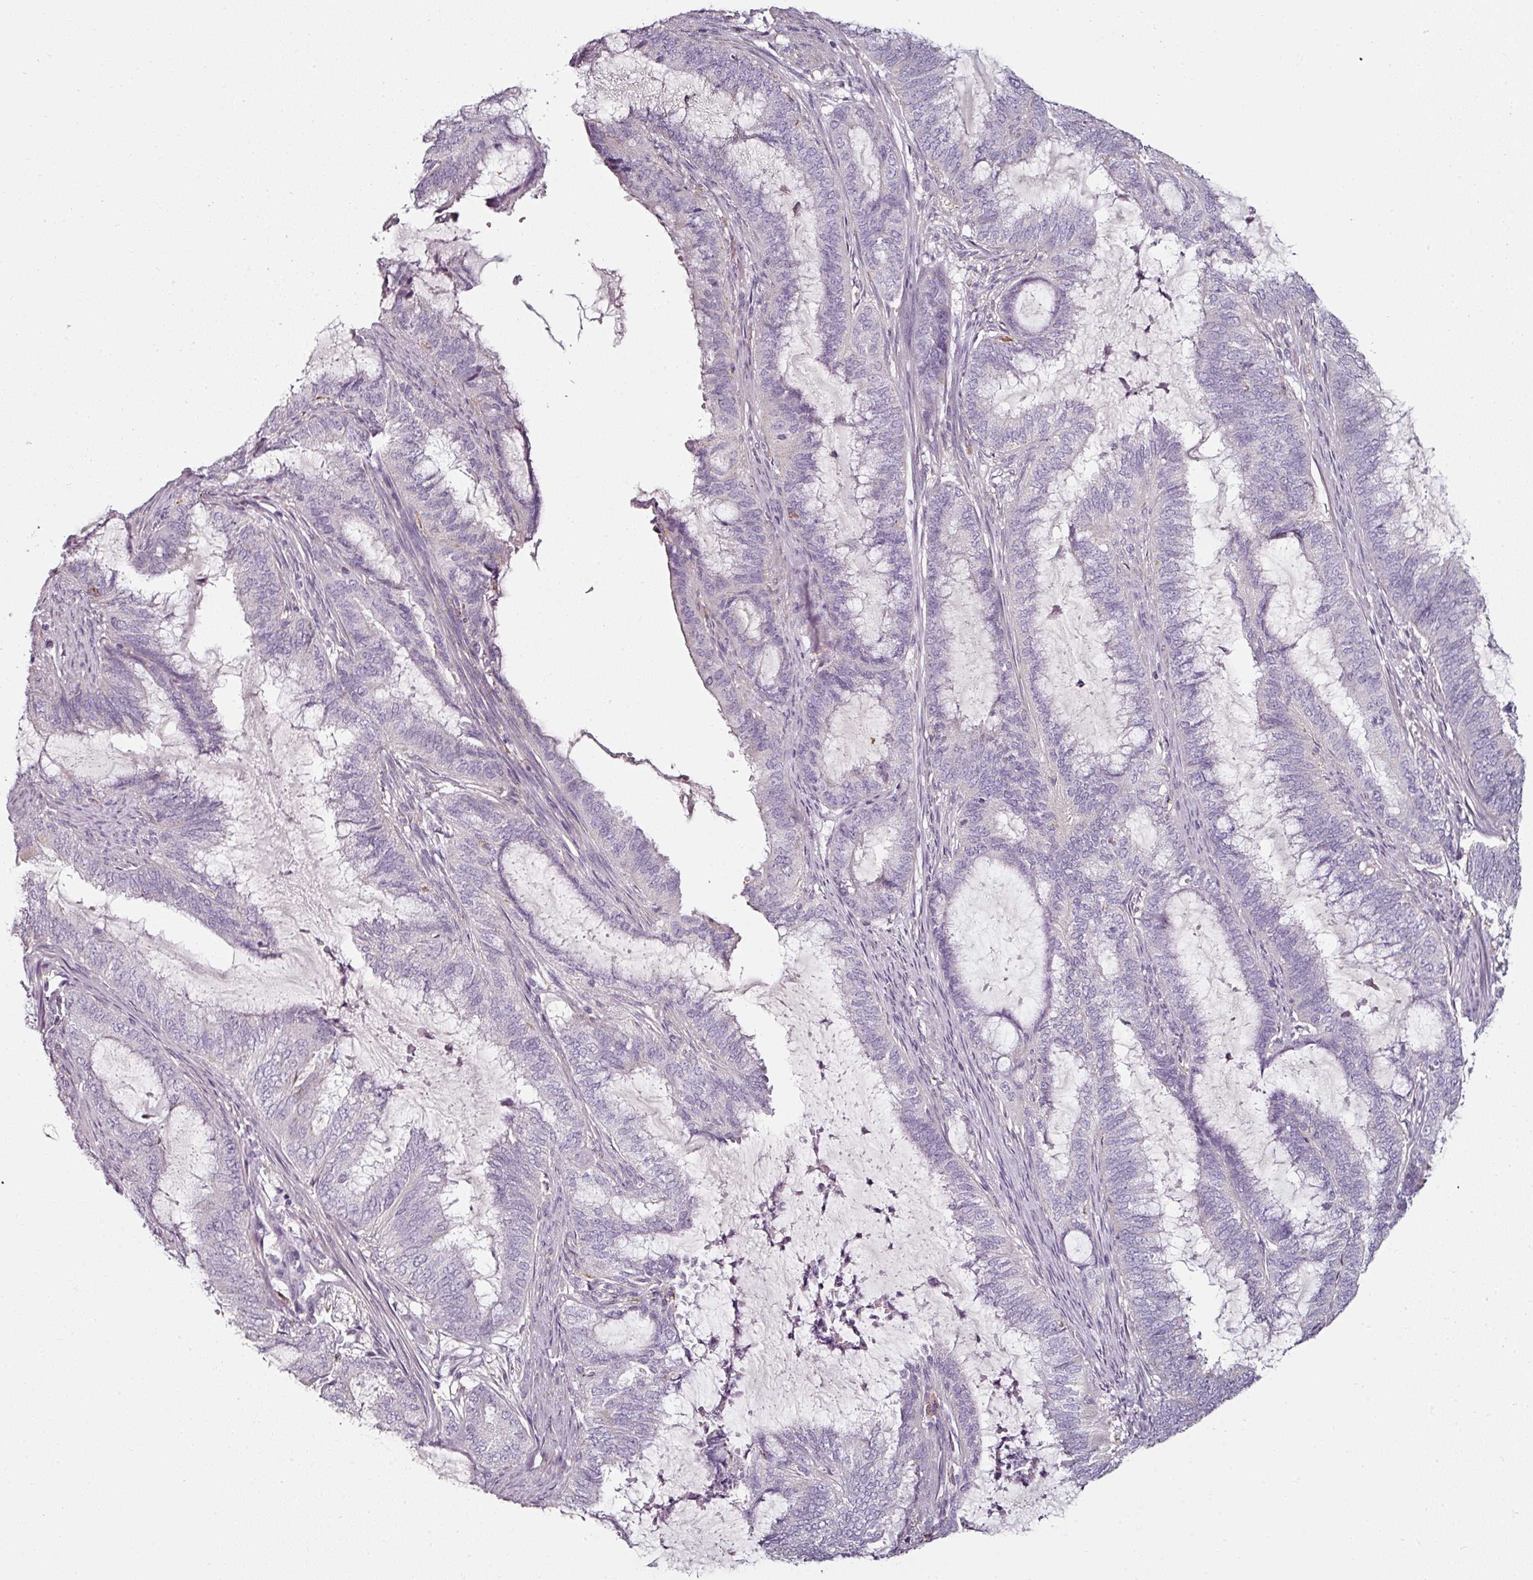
{"staining": {"intensity": "negative", "quantity": "none", "location": "none"}, "tissue": "endometrial cancer", "cell_type": "Tumor cells", "image_type": "cancer", "snomed": [{"axis": "morphology", "description": "Adenocarcinoma, NOS"}, {"axis": "topography", "description": "Endometrium"}], "caption": "There is no significant expression in tumor cells of endometrial cancer (adenocarcinoma).", "gene": "CAP2", "patient": {"sex": "female", "age": 51}}